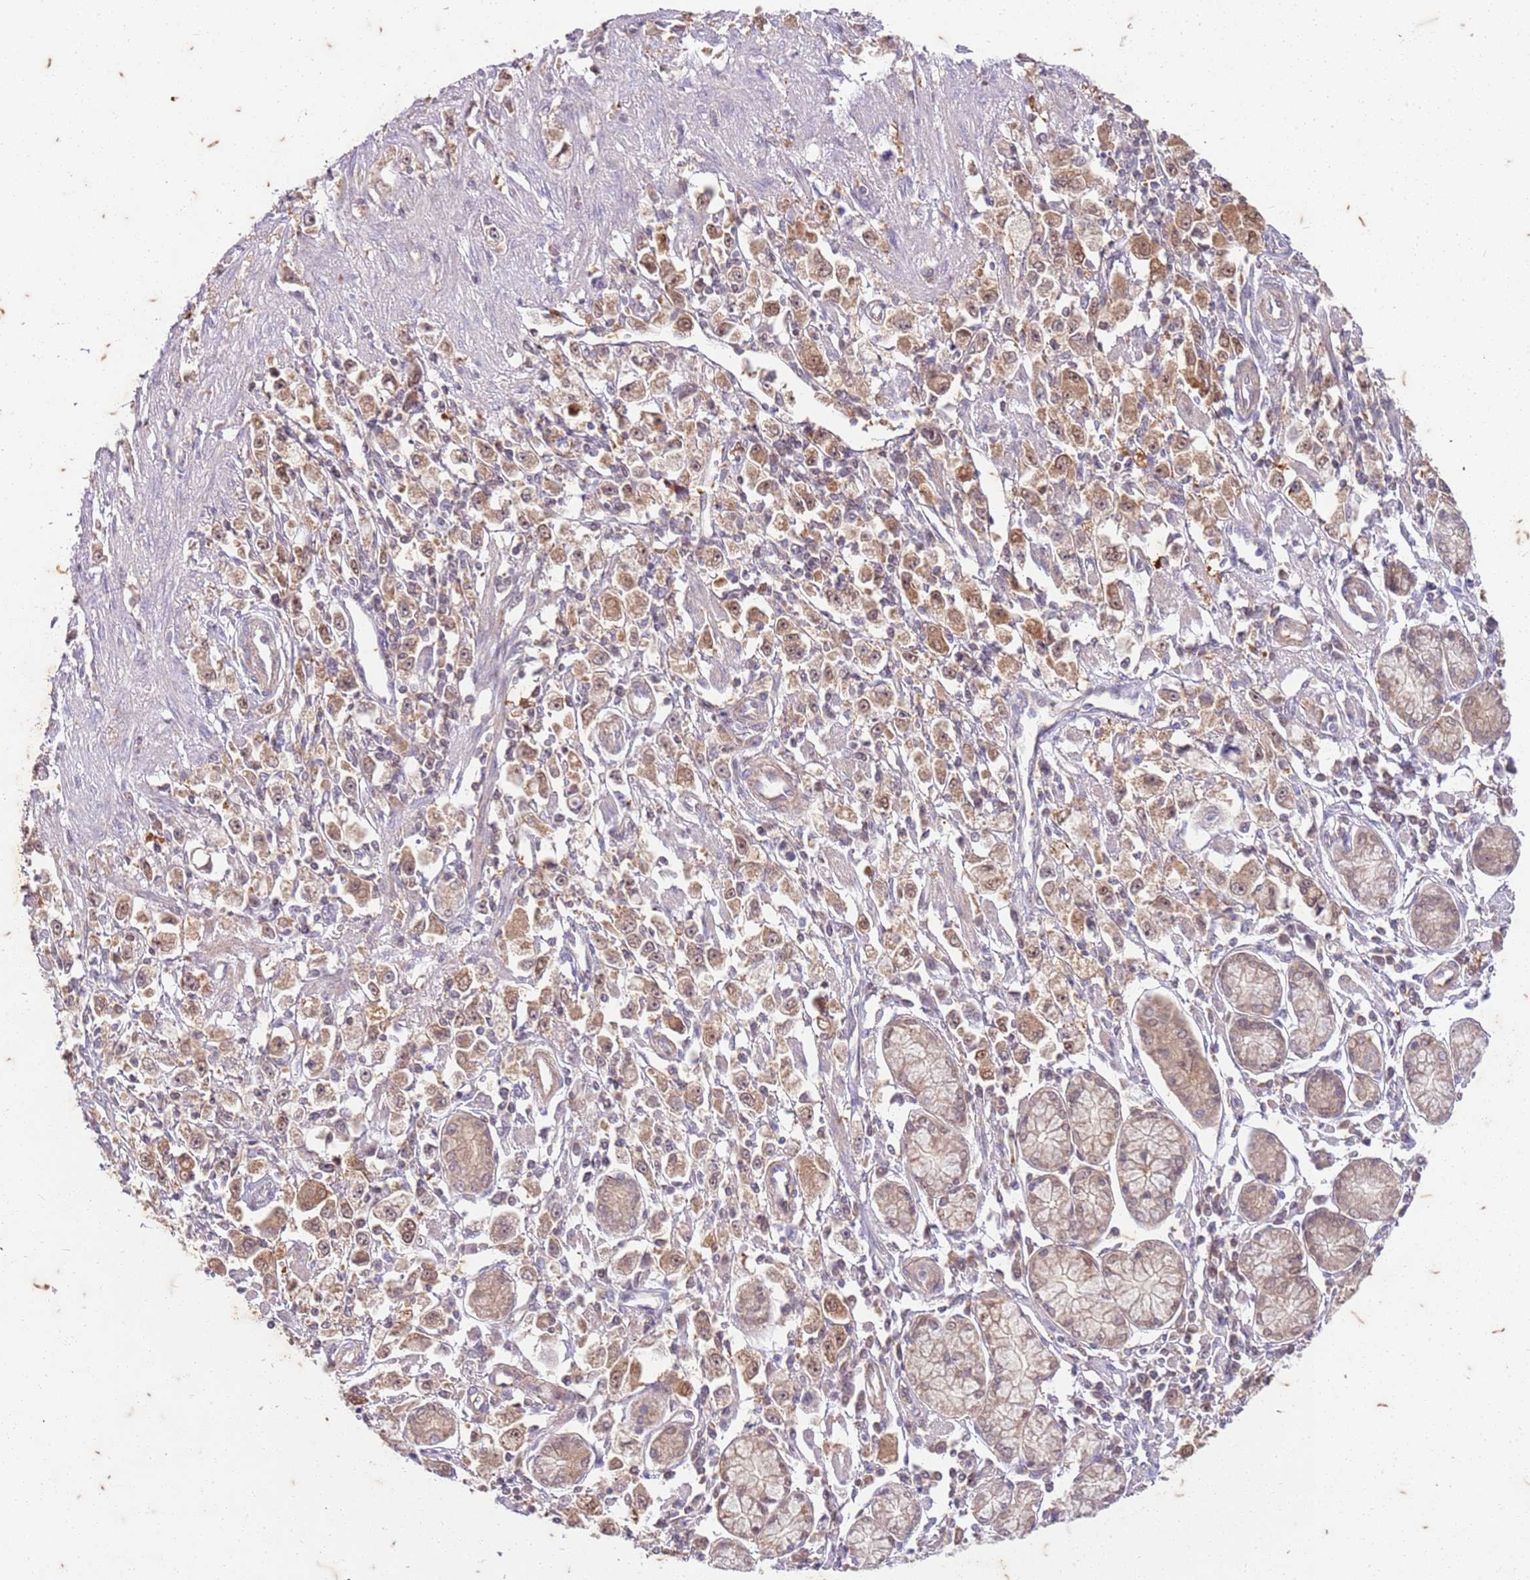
{"staining": {"intensity": "moderate", "quantity": ">75%", "location": "cytoplasmic/membranous,nuclear"}, "tissue": "stomach cancer", "cell_type": "Tumor cells", "image_type": "cancer", "snomed": [{"axis": "morphology", "description": "Adenocarcinoma, NOS"}, {"axis": "topography", "description": "Stomach"}], "caption": "Immunohistochemistry (IHC) of human adenocarcinoma (stomach) reveals medium levels of moderate cytoplasmic/membranous and nuclear expression in about >75% of tumor cells.", "gene": "RAPGEF3", "patient": {"sex": "female", "age": 59}}